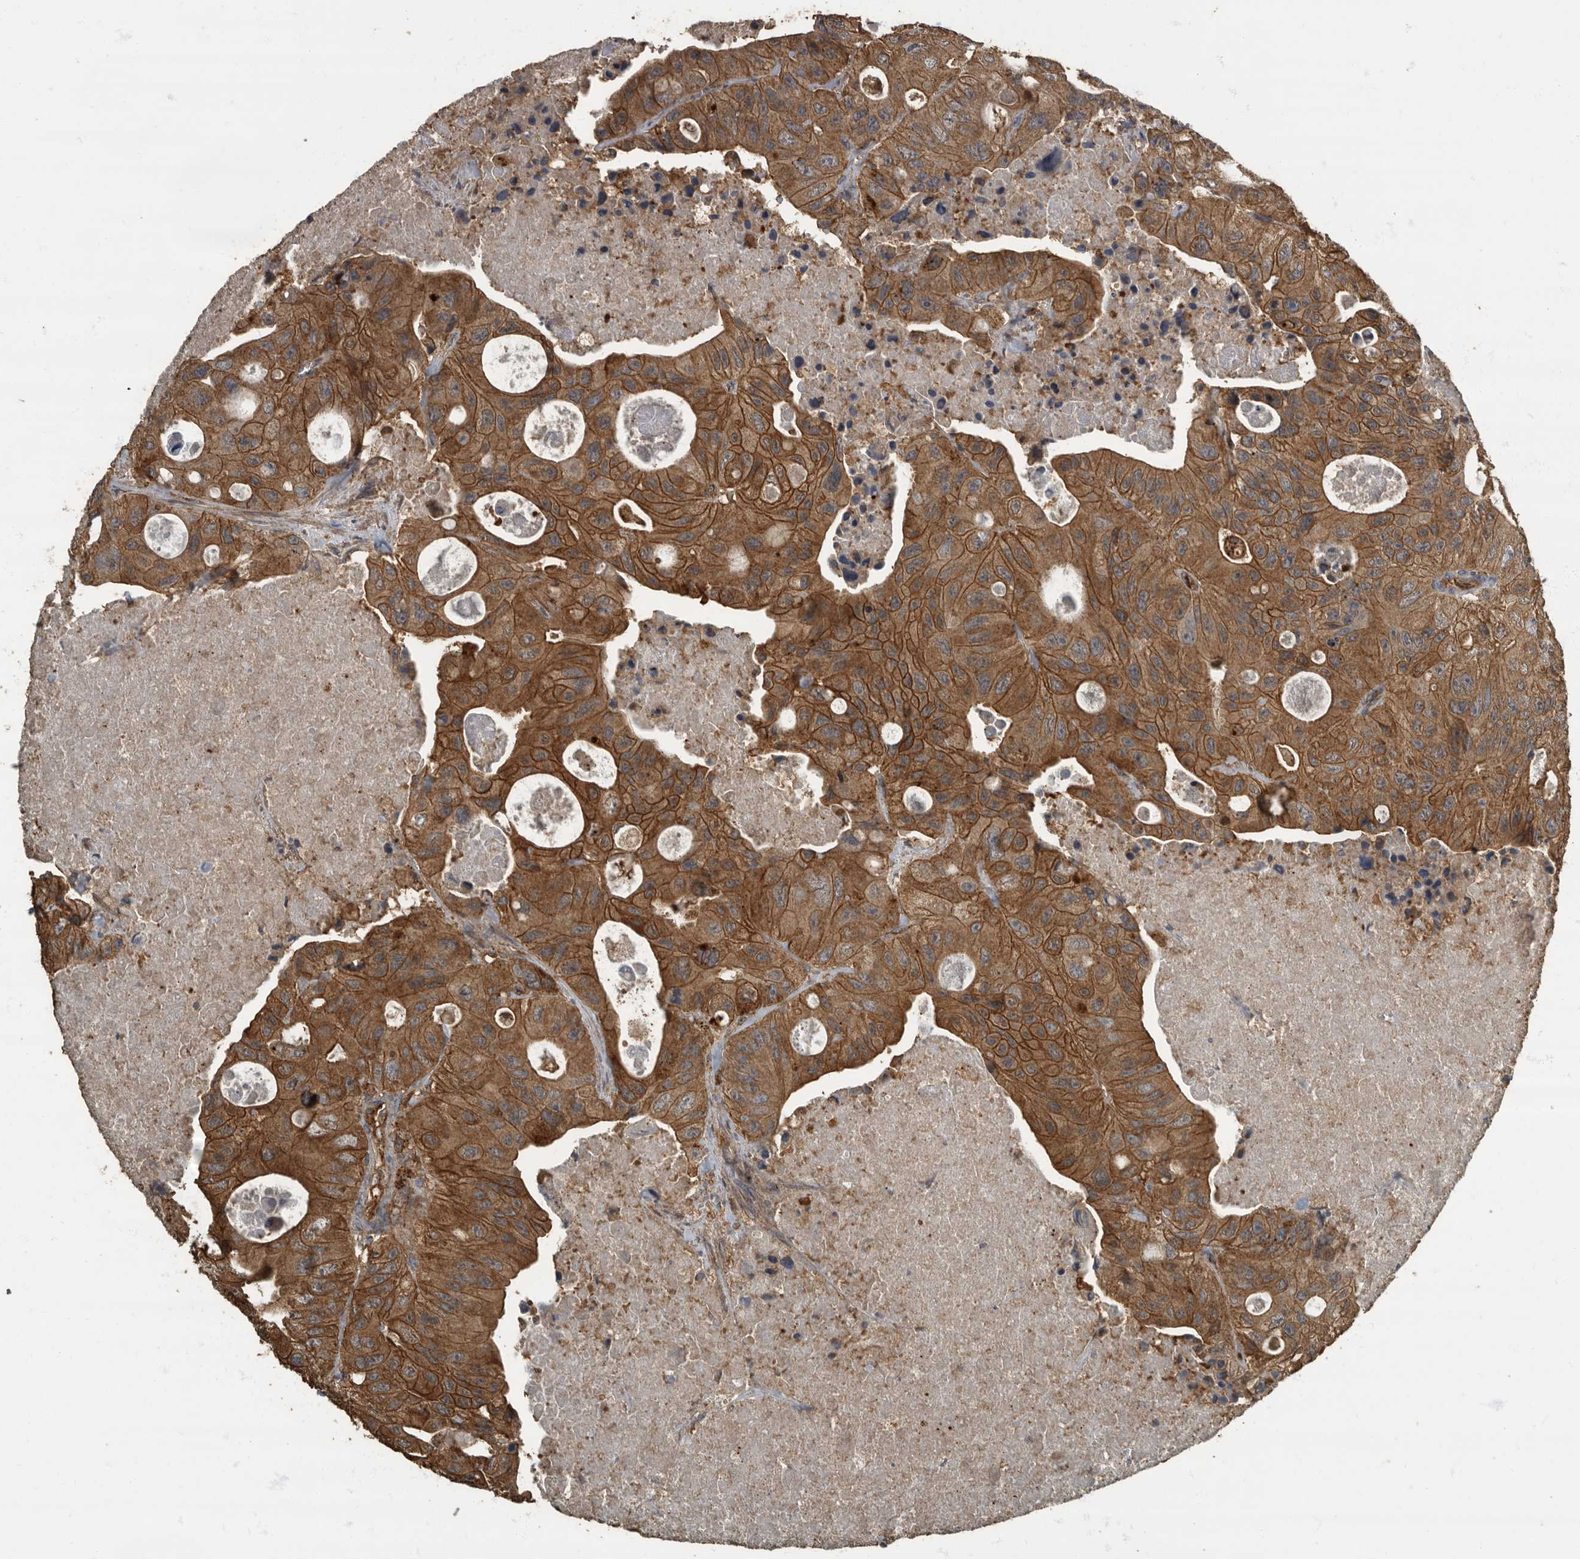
{"staining": {"intensity": "strong", "quantity": ">75%", "location": "cytoplasmic/membranous"}, "tissue": "colorectal cancer", "cell_type": "Tumor cells", "image_type": "cancer", "snomed": [{"axis": "morphology", "description": "Adenocarcinoma, NOS"}, {"axis": "topography", "description": "Colon"}], "caption": "Protein staining of colorectal cancer tissue reveals strong cytoplasmic/membranous expression in approximately >75% of tumor cells.", "gene": "IL15RA", "patient": {"sex": "female", "age": 46}}